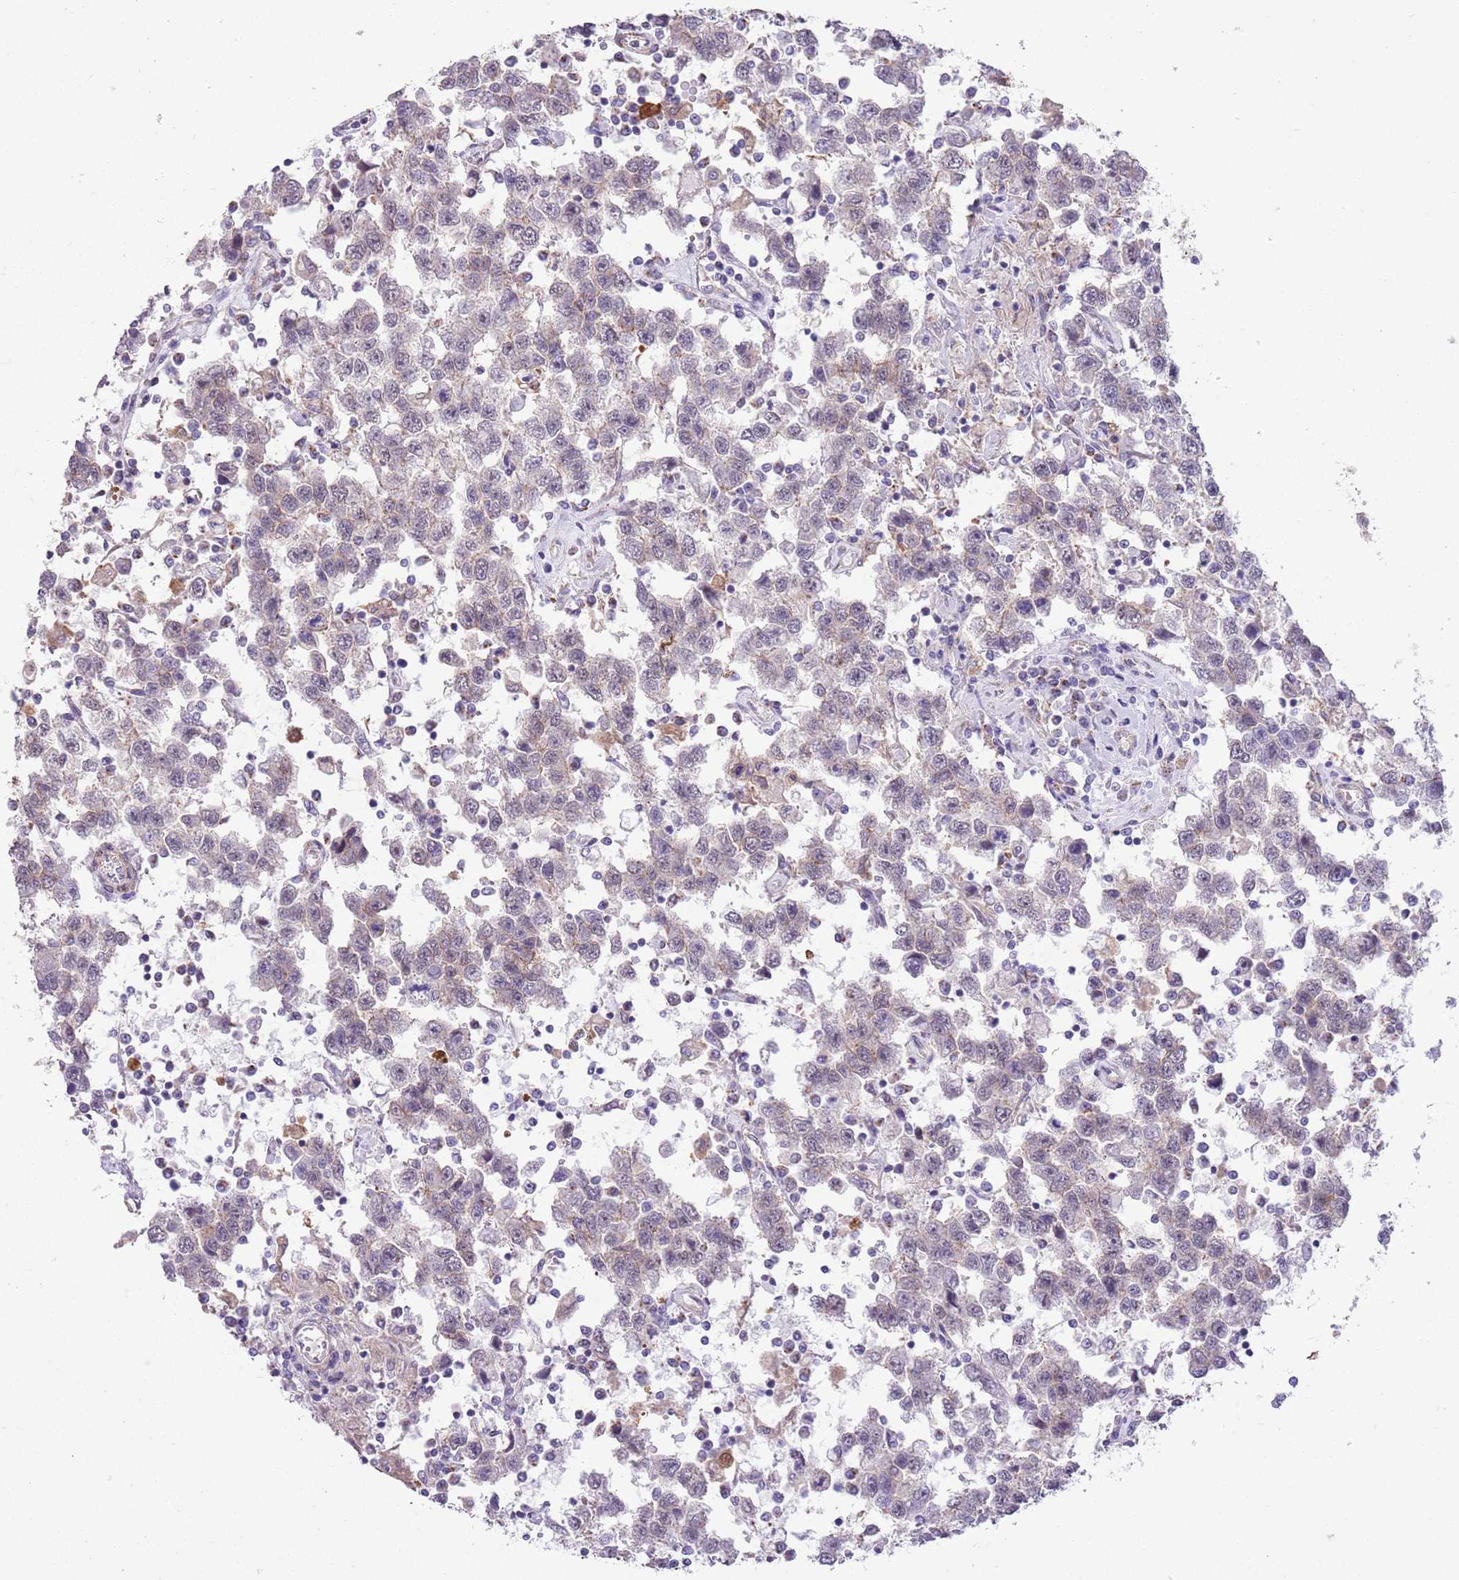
{"staining": {"intensity": "negative", "quantity": "none", "location": "none"}, "tissue": "testis cancer", "cell_type": "Tumor cells", "image_type": "cancer", "snomed": [{"axis": "morphology", "description": "Seminoma, NOS"}, {"axis": "topography", "description": "Testis"}], "caption": "This is an immunohistochemistry (IHC) micrograph of human seminoma (testis). There is no staining in tumor cells.", "gene": "CREBZF", "patient": {"sex": "male", "age": 41}}